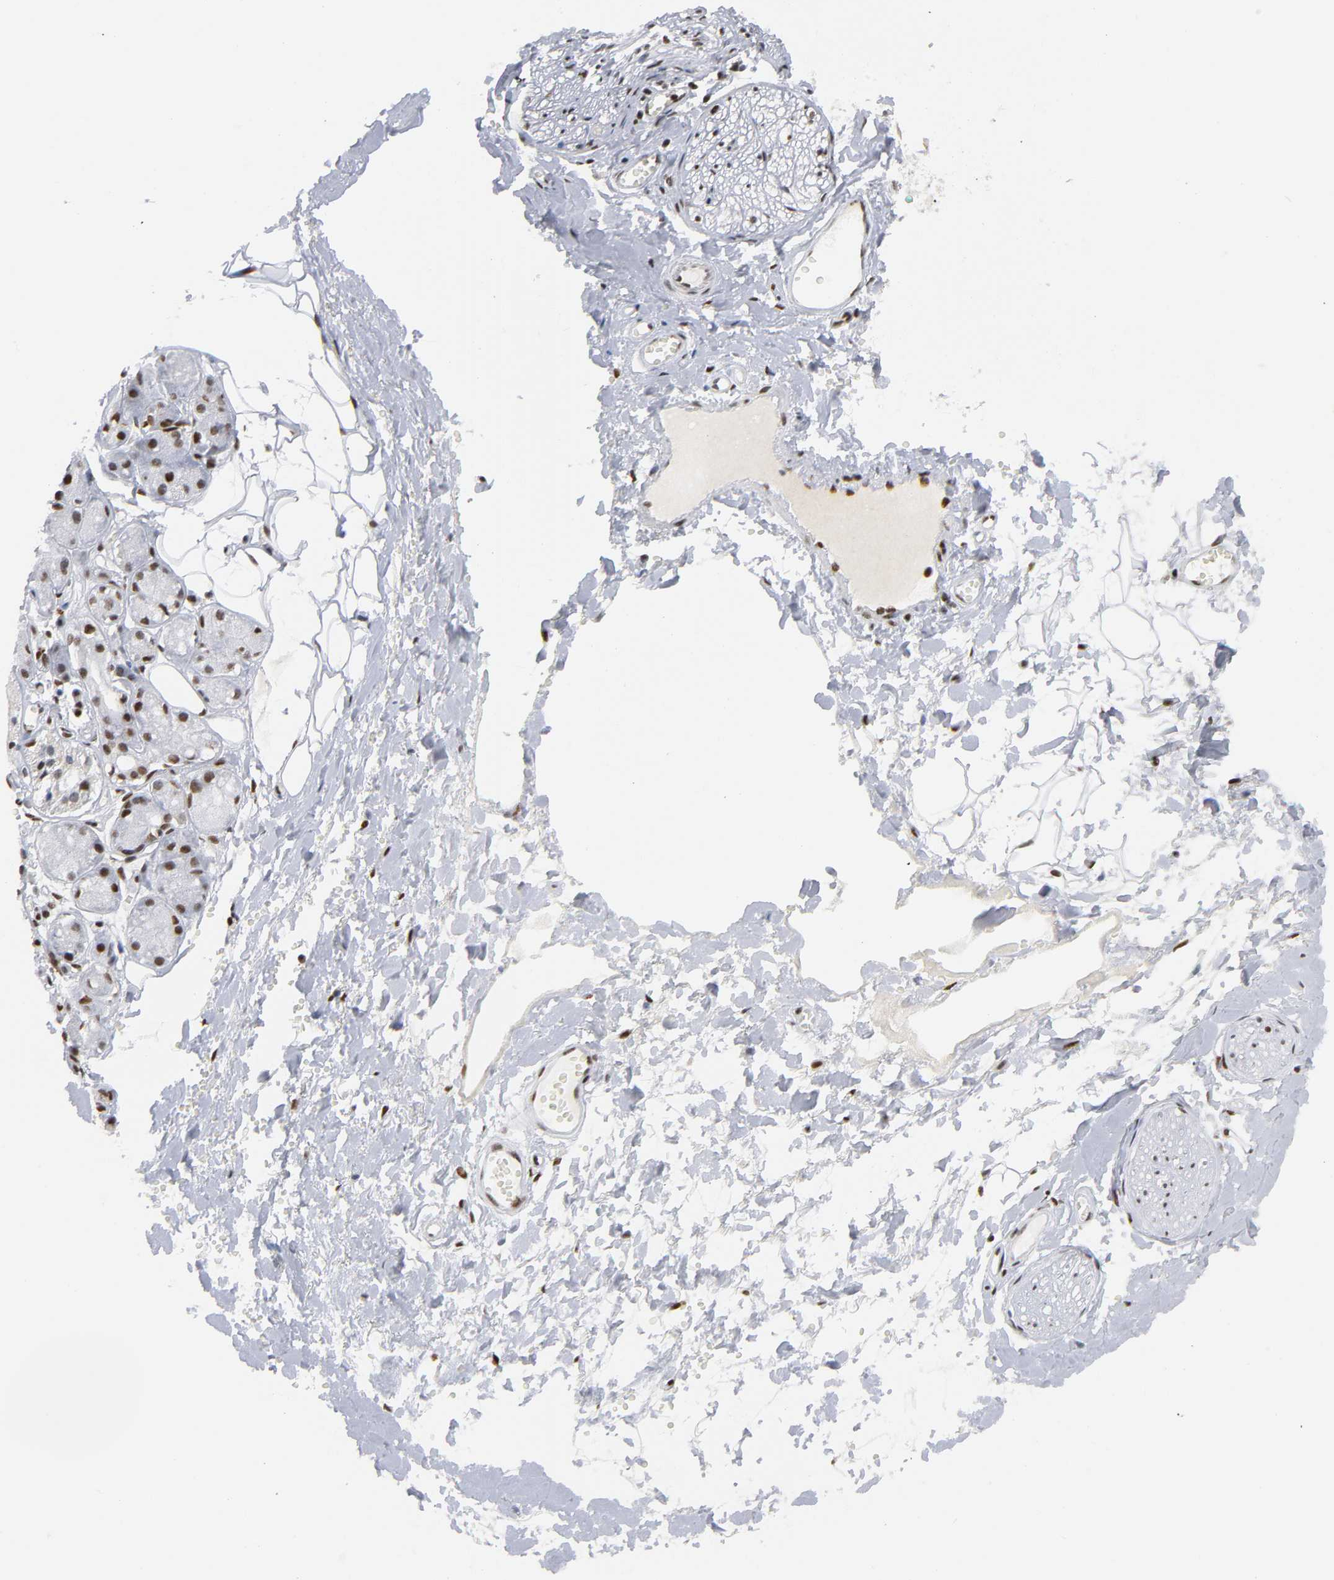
{"staining": {"intensity": "moderate", "quantity": ">75%", "location": "cytoplasmic/membranous,nuclear"}, "tissue": "adipose tissue", "cell_type": "Adipocytes", "image_type": "normal", "snomed": [{"axis": "morphology", "description": "Normal tissue, NOS"}, {"axis": "morphology", "description": "Inflammation, NOS"}, {"axis": "topography", "description": "Salivary gland"}, {"axis": "topography", "description": "Peripheral nerve tissue"}], "caption": "A brown stain shows moderate cytoplasmic/membranous,nuclear expression of a protein in adipocytes of normal adipose tissue. The protein of interest is stained brown, and the nuclei are stained in blue (DAB (3,3'-diaminobenzidine) IHC with brightfield microscopy, high magnification).", "gene": "CREBBP", "patient": {"sex": "female", "age": 75}}